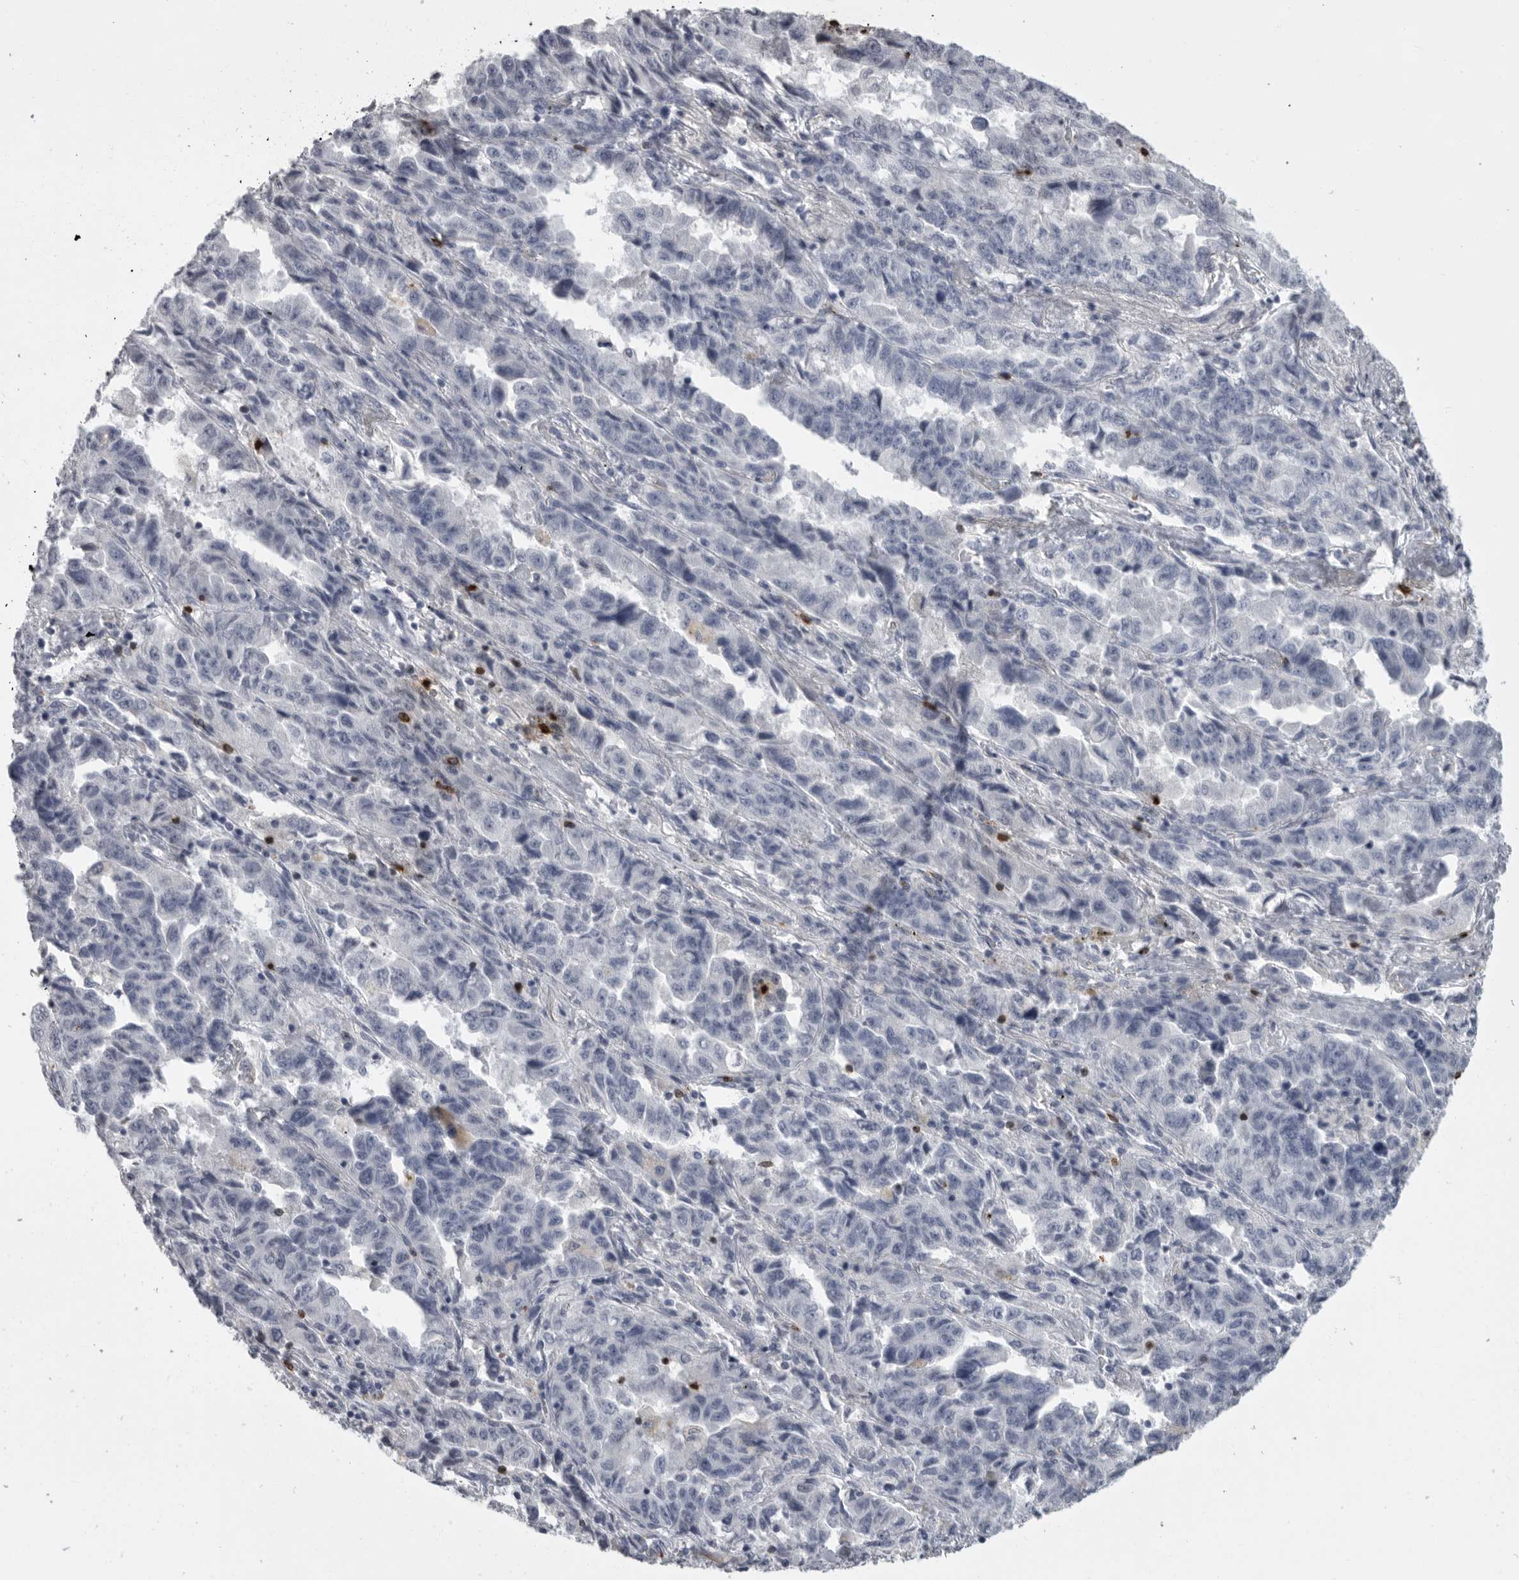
{"staining": {"intensity": "negative", "quantity": "none", "location": "none"}, "tissue": "lung cancer", "cell_type": "Tumor cells", "image_type": "cancer", "snomed": [{"axis": "morphology", "description": "Adenocarcinoma, NOS"}, {"axis": "topography", "description": "Lung"}], "caption": "Protein analysis of adenocarcinoma (lung) demonstrates no significant positivity in tumor cells.", "gene": "GNLY", "patient": {"sex": "female", "age": 51}}